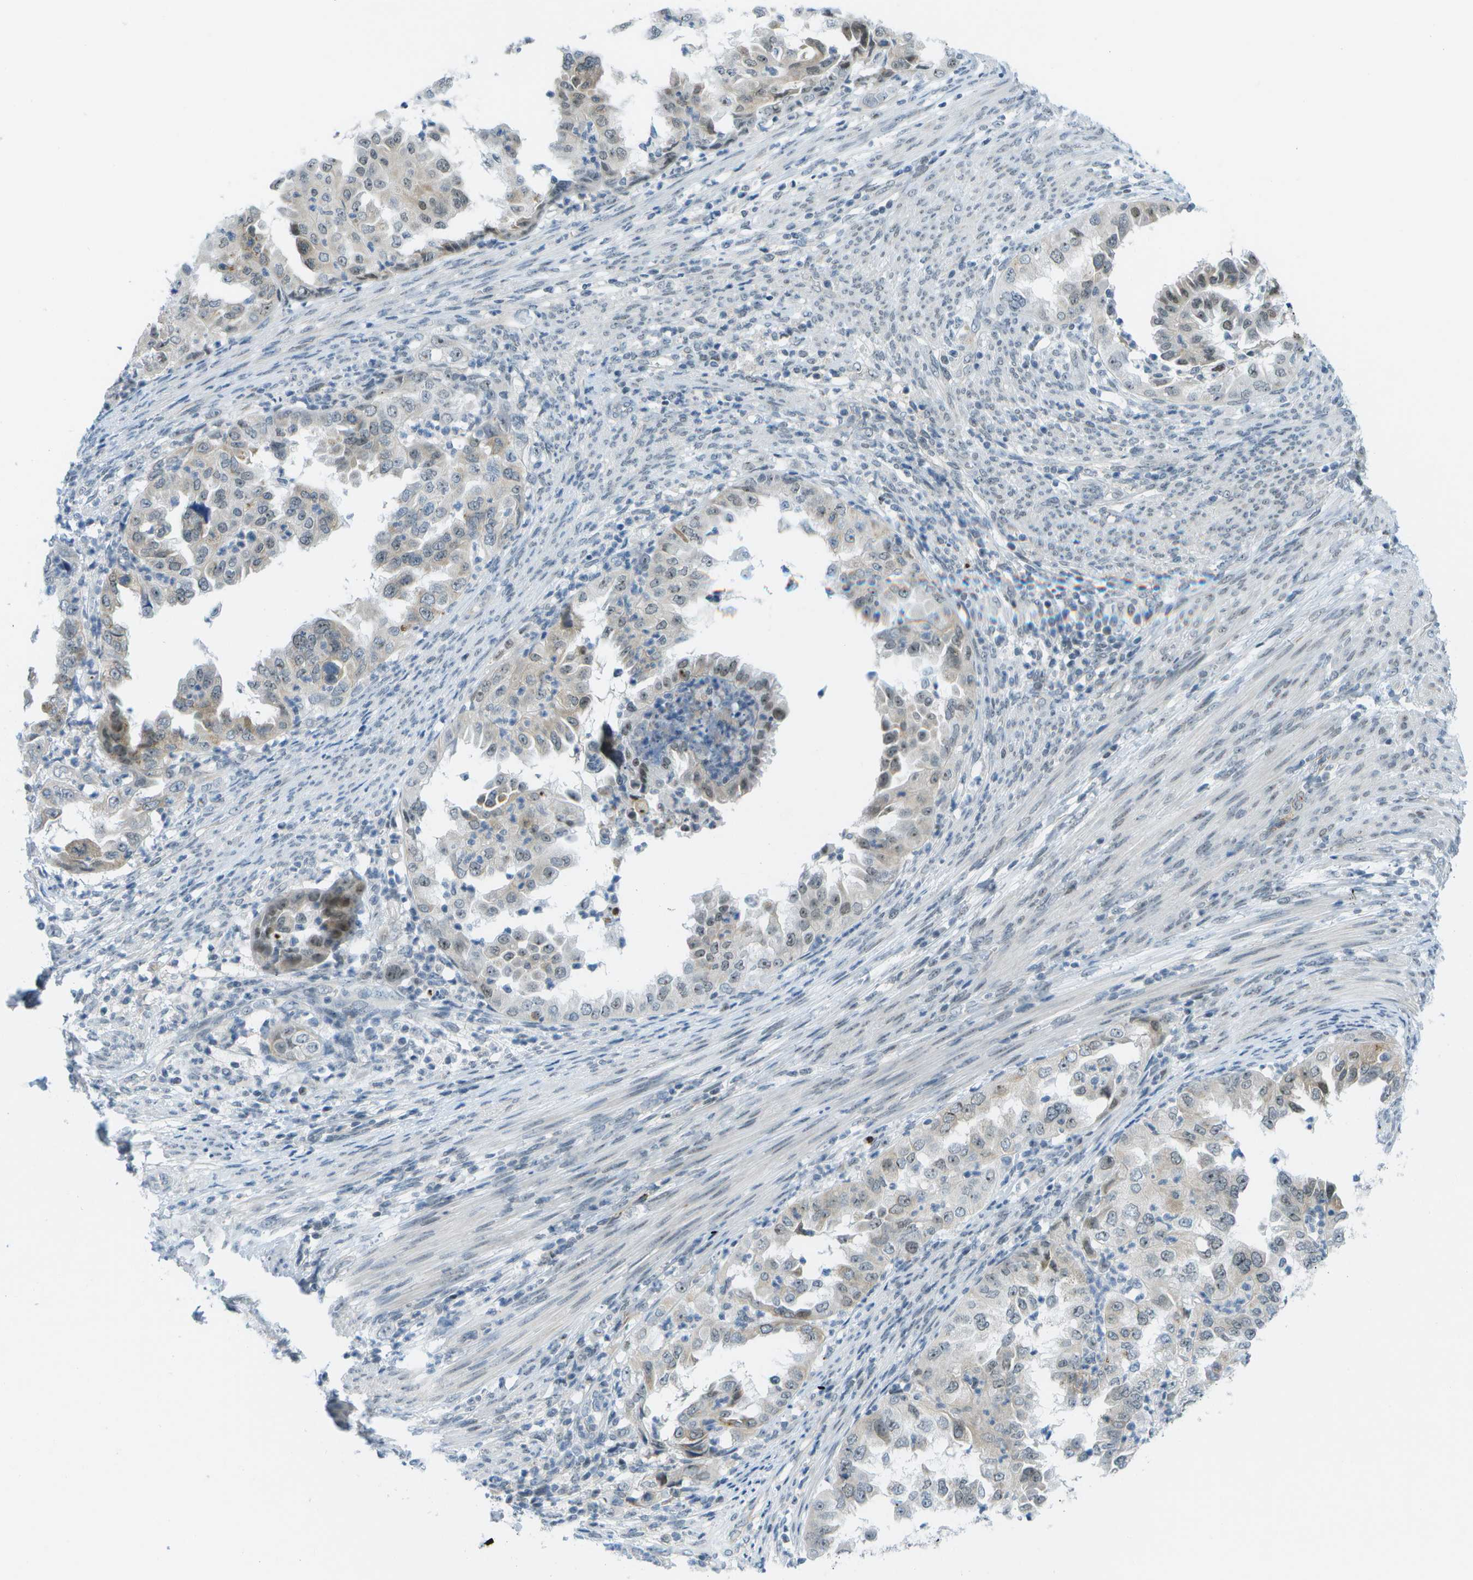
{"staining": {"intensity": "weak", "quantity": "25%-75%", "location": "nuclear"}, "tissue": "endometrial cancer", "cell_type": "Tumor cells", "image_type": "cancer", "snomed": [{"axis": "morphology", "description": "Adenocarcinoma, NOS"}, {"axis": "topography", "description": "Endometrium"}], "caption": "Endometrial cancer (adenocarcinoma) stained with a brown dye displays weak nuclear positive positivity in about 25%-75% of tumor cells.", "gene": "PITHD1", "patient": {"sex": "female", "age": 85}}